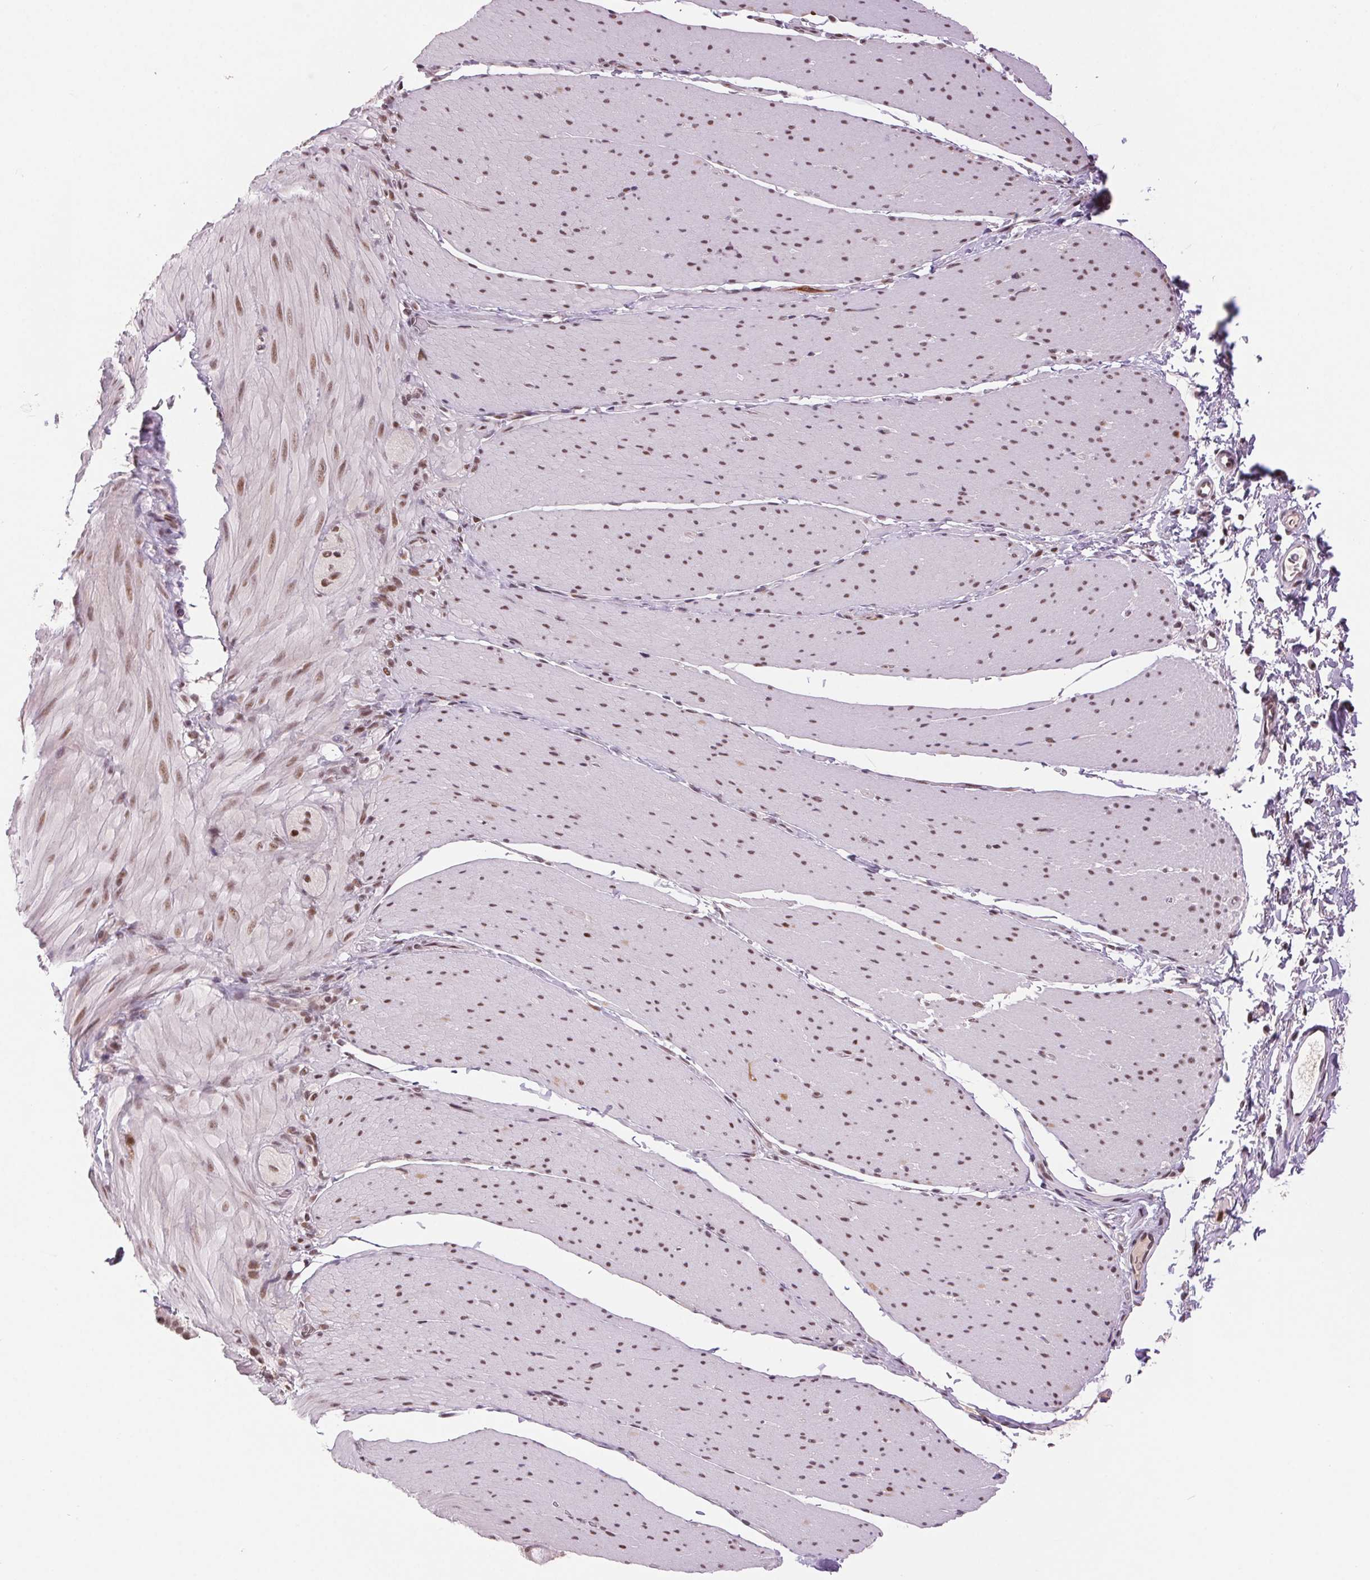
{"staining": {"intensity": "weak", "quantity": ">75%", "location": "nuclear"}, "tissue": "smooth muscle", "cell_type": "Smooth muscle cells", "image_type": "normal", "snomed": [{"axis": "morphology", "description": "Normal tissue, NOS"}, {"axis": "topography", "description": "Smooth muscle"}, {"axis": "topography", "description": "Colon"}], "caption": "Immunohistochemistry (IHC) photomicrograph of normal human smooth muscle stained for a protein (brown), which demonstrates low levels of weak nuclear positivity in about >75% of smooth muscle cells.", "gene": "CD2BP2", "patient": {"sex": "male", "age": 73}}